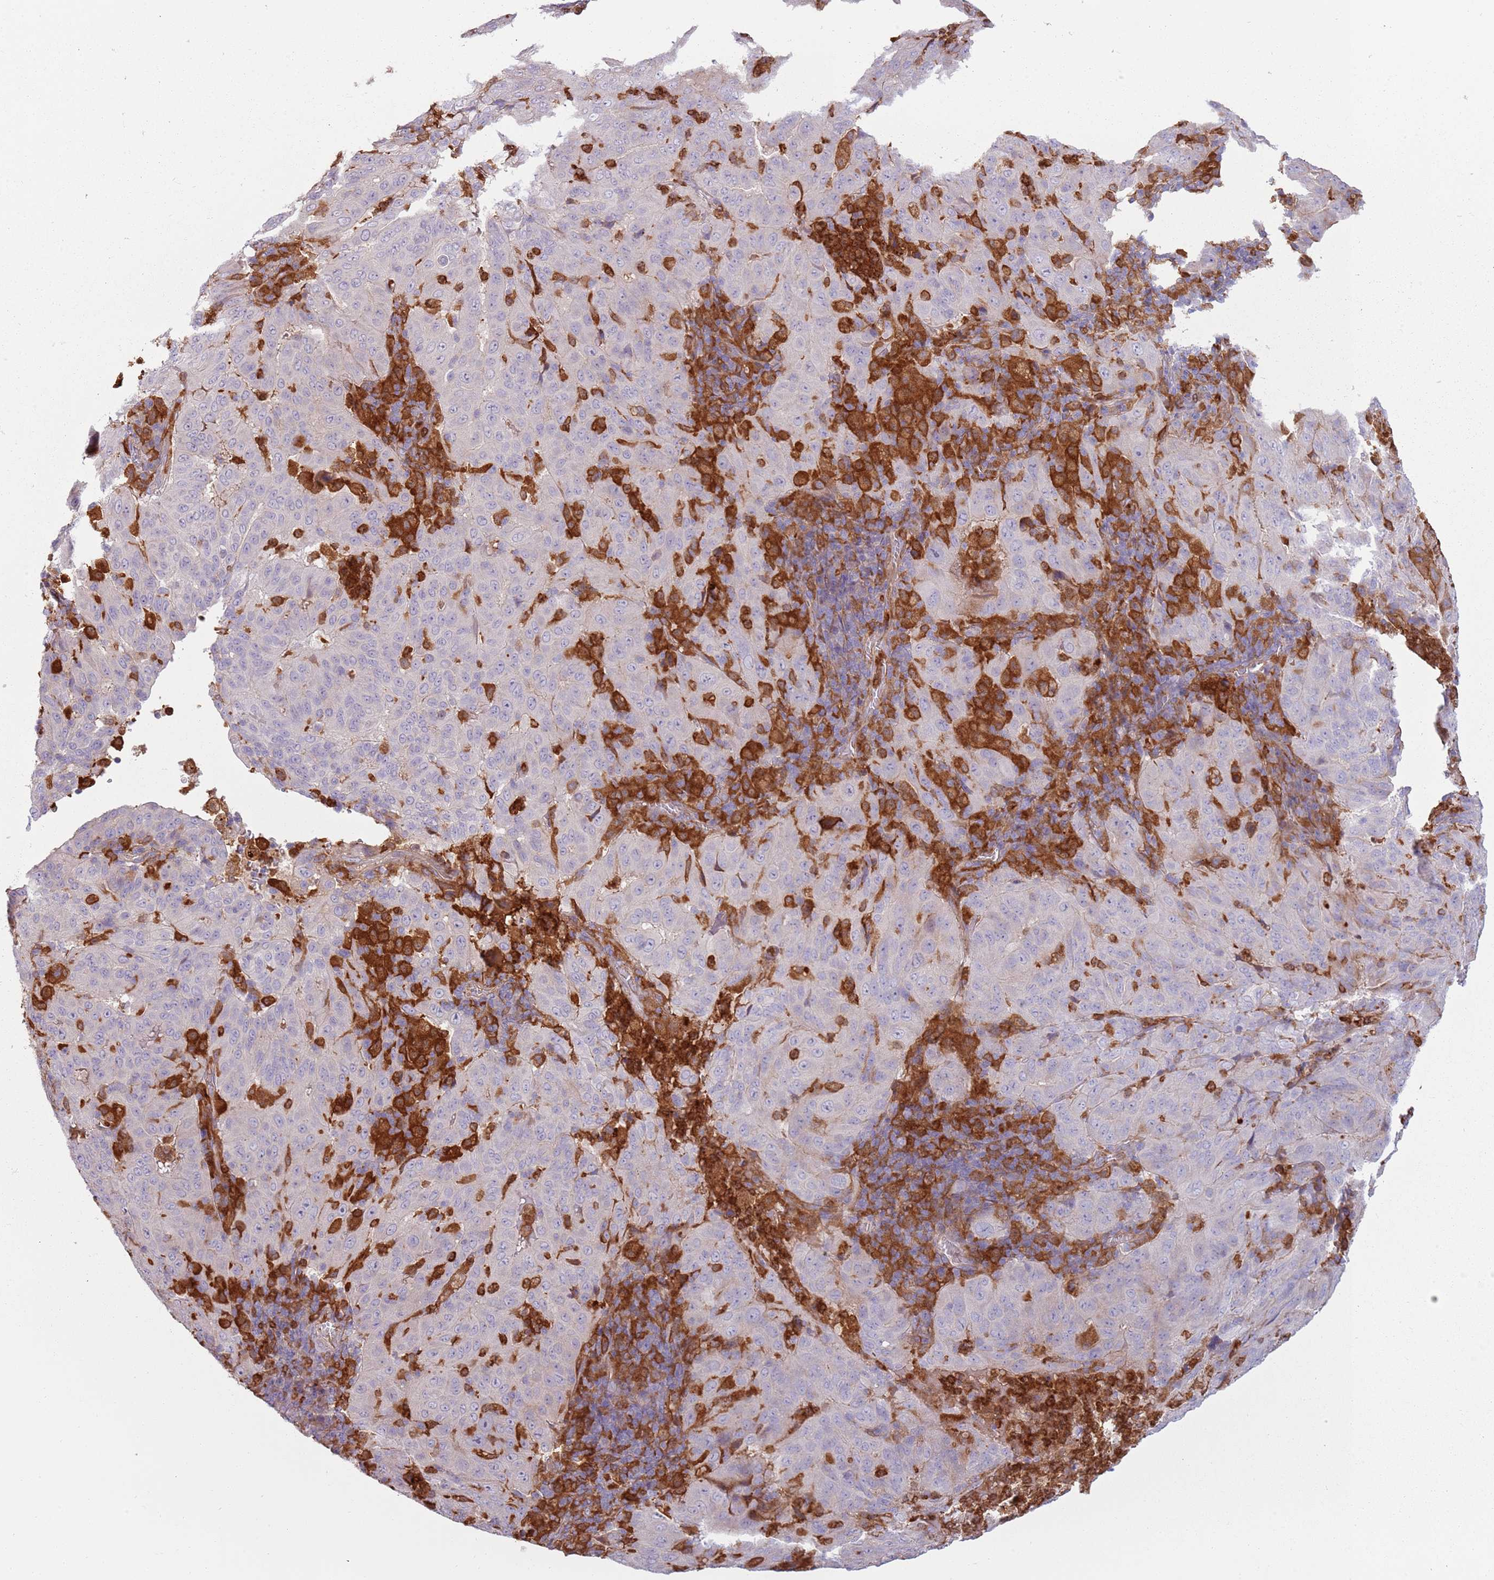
{"staining": {"intensity": "negative", "quantity": "none", "location": "none"}, "tissue": "pancreatic cancer", "cell_type": "Tumor cells", "image_type": "cancer", "snomed": [{"axis": "morphology", "description": "Adenocarcinoma, NOS"}, {"axis": "topography", "description": "Pancreas"}], "caption": "Immunohistochemistry micrograph of neoplastic tissue: human pancreatic cancer stained with DAB (3,3'-diaminobenzidine) demonstrates no significant protein expression in tumor cells.", "gene": "NADK", "patient": {"sex": "male", "age": 63}}